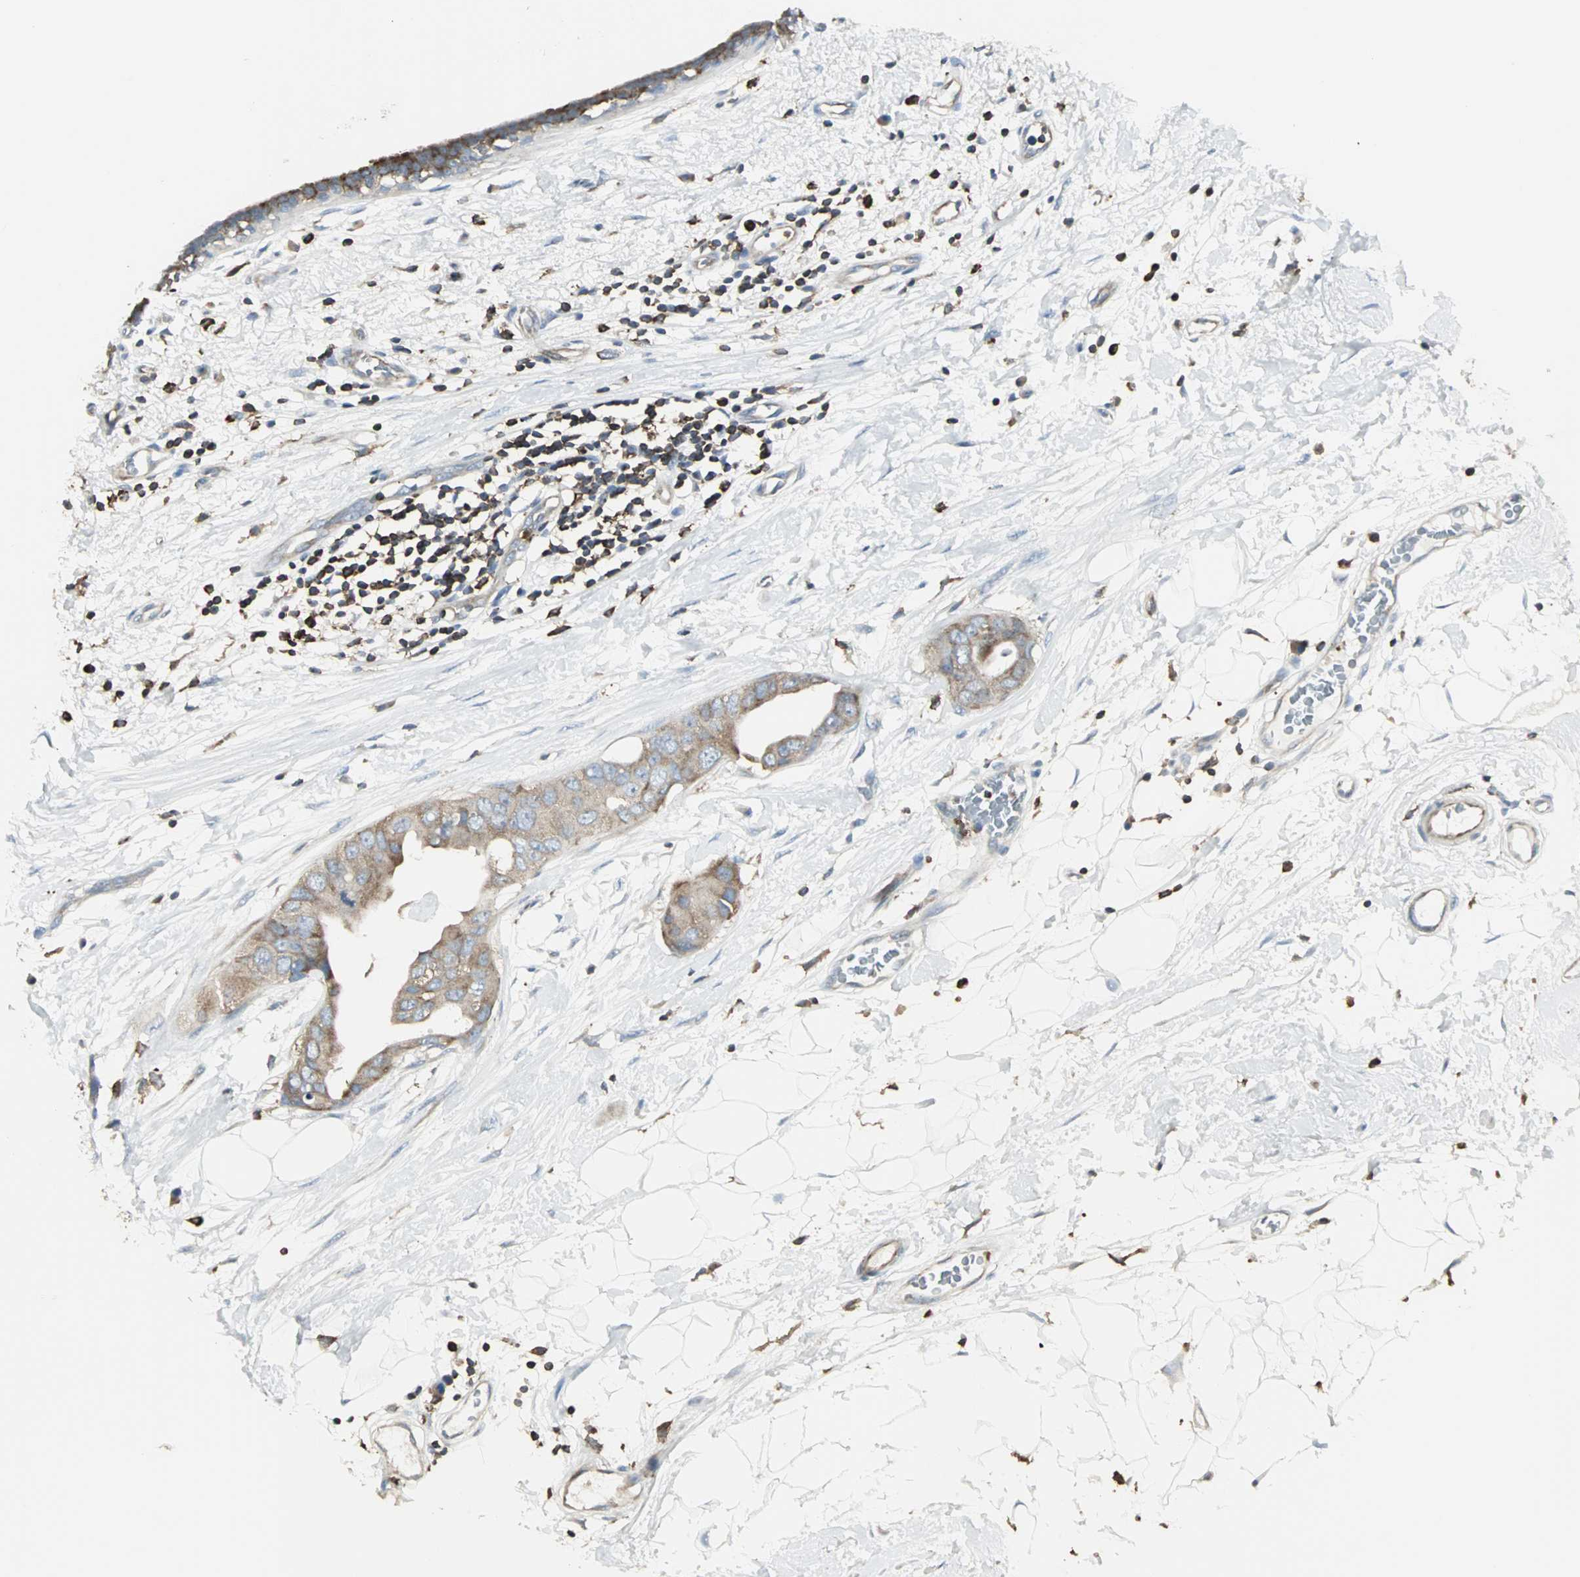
{"staining": {"intensity": "moderate", "quantity": ">75%", "location": "cytoplasmic/membranous"}, "tissue": "breast cancer", "cell_type": "Tumor cells", "image_type": "cancer", "snomed": [{"axis": "morphology", "description": "Duct carcinoma"}, {"axis": "topography", "description": "Breast"}], "caption": "A medium amount of moderate cytoplasmic/membranous staining is present in approximately >75% of tumor cells in breast cancer (intraductal carcinoma) tissue.", "gene": "LRRFIP1", "patient": {"sex": "female", "age": 40}}